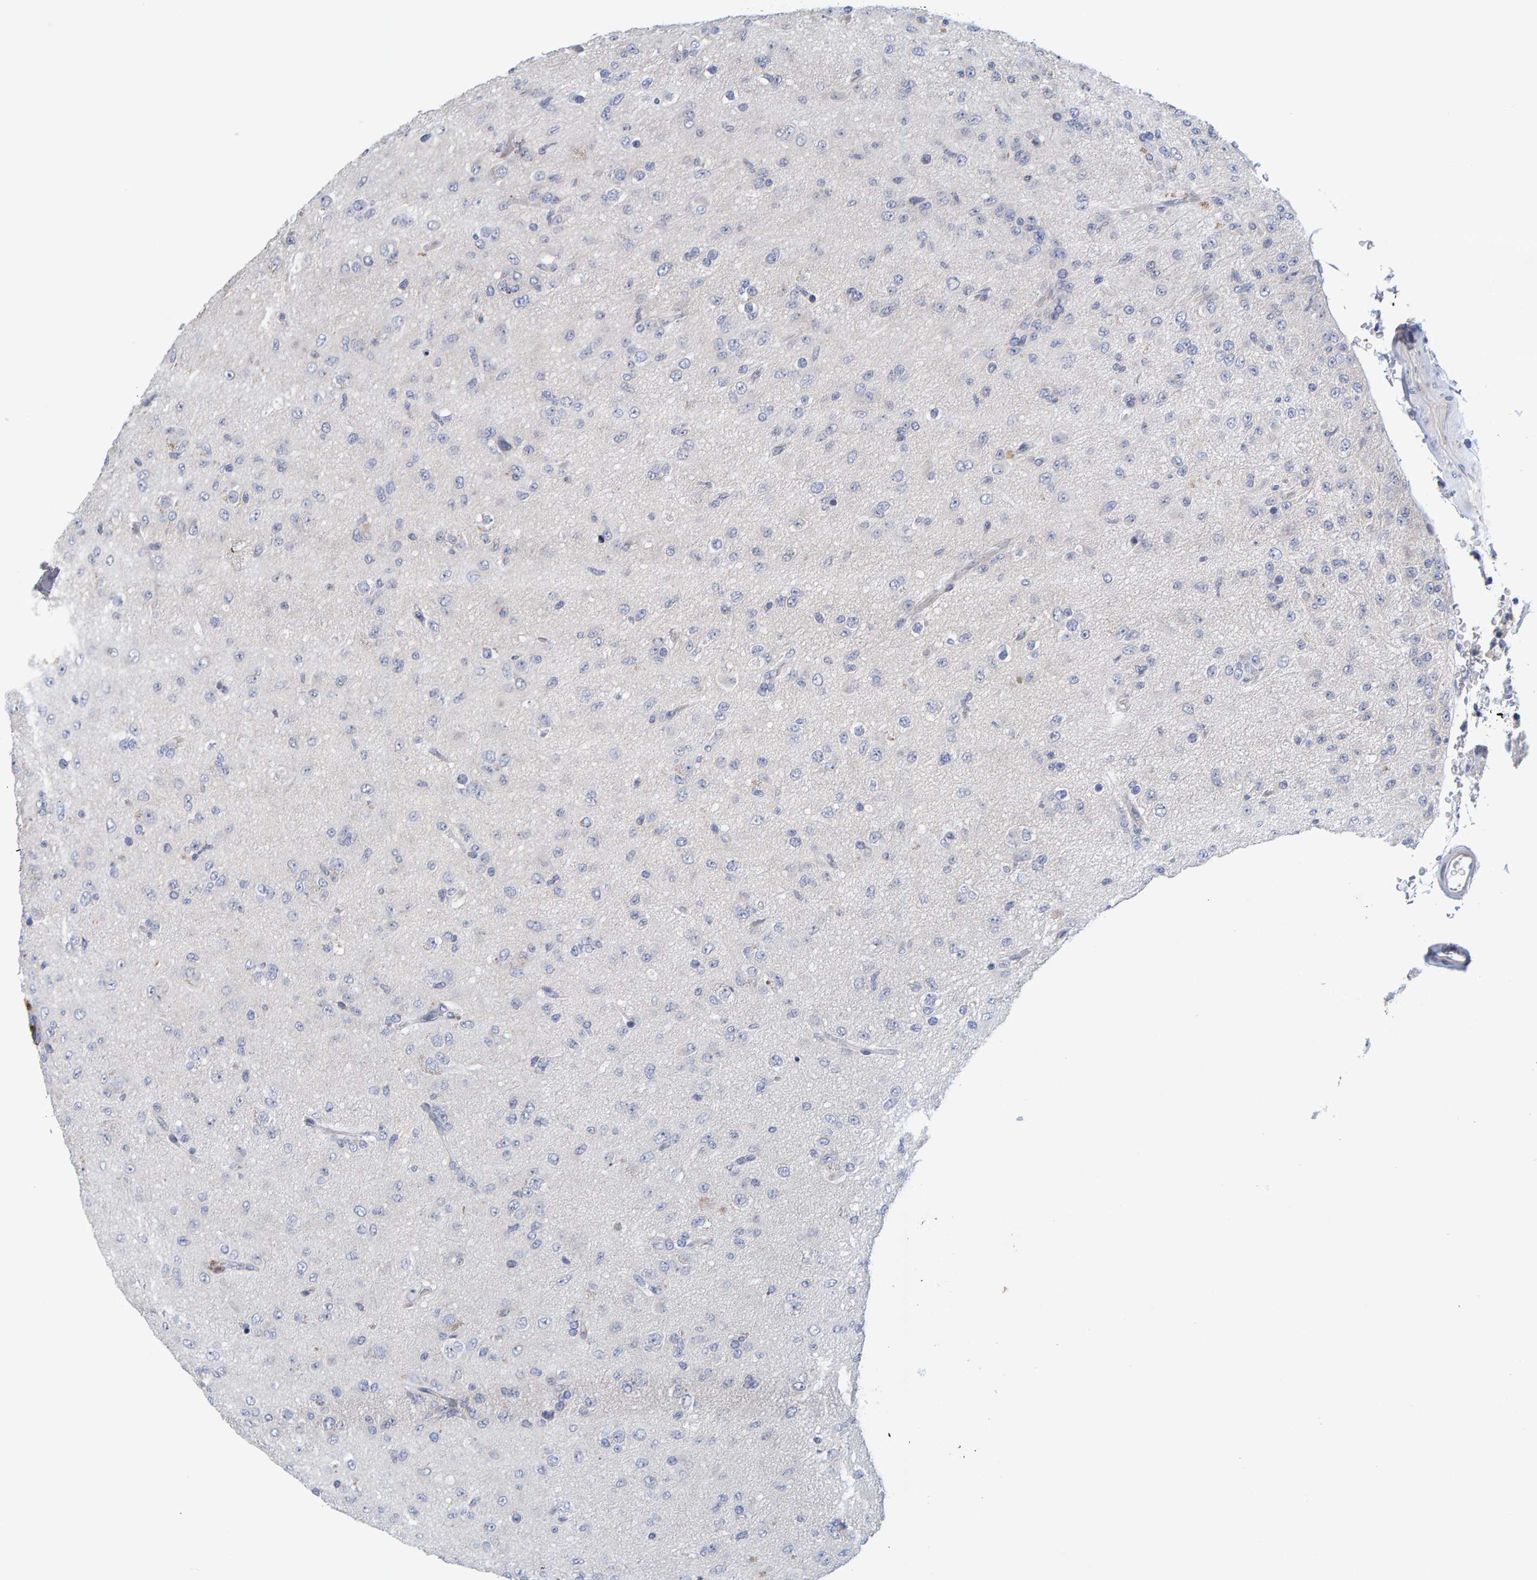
{"staining": {"intensity": "negative", "quantity": "none", "location": "none"}, "tissue": "glioma", "cell_type": "Tumor cells", "image_type": "cancer", "snomed": [{"axis": "morphology", "description": "Glioma, malignant, Low grade"}, {"axis": "topography", "description": "Brain"}], "caption": "Immunohistochemical staining of human glioma shows no significant positivity in tumor cells.", "gene": "ZNF77", "patient": {"sex": "male", "age": 65}}